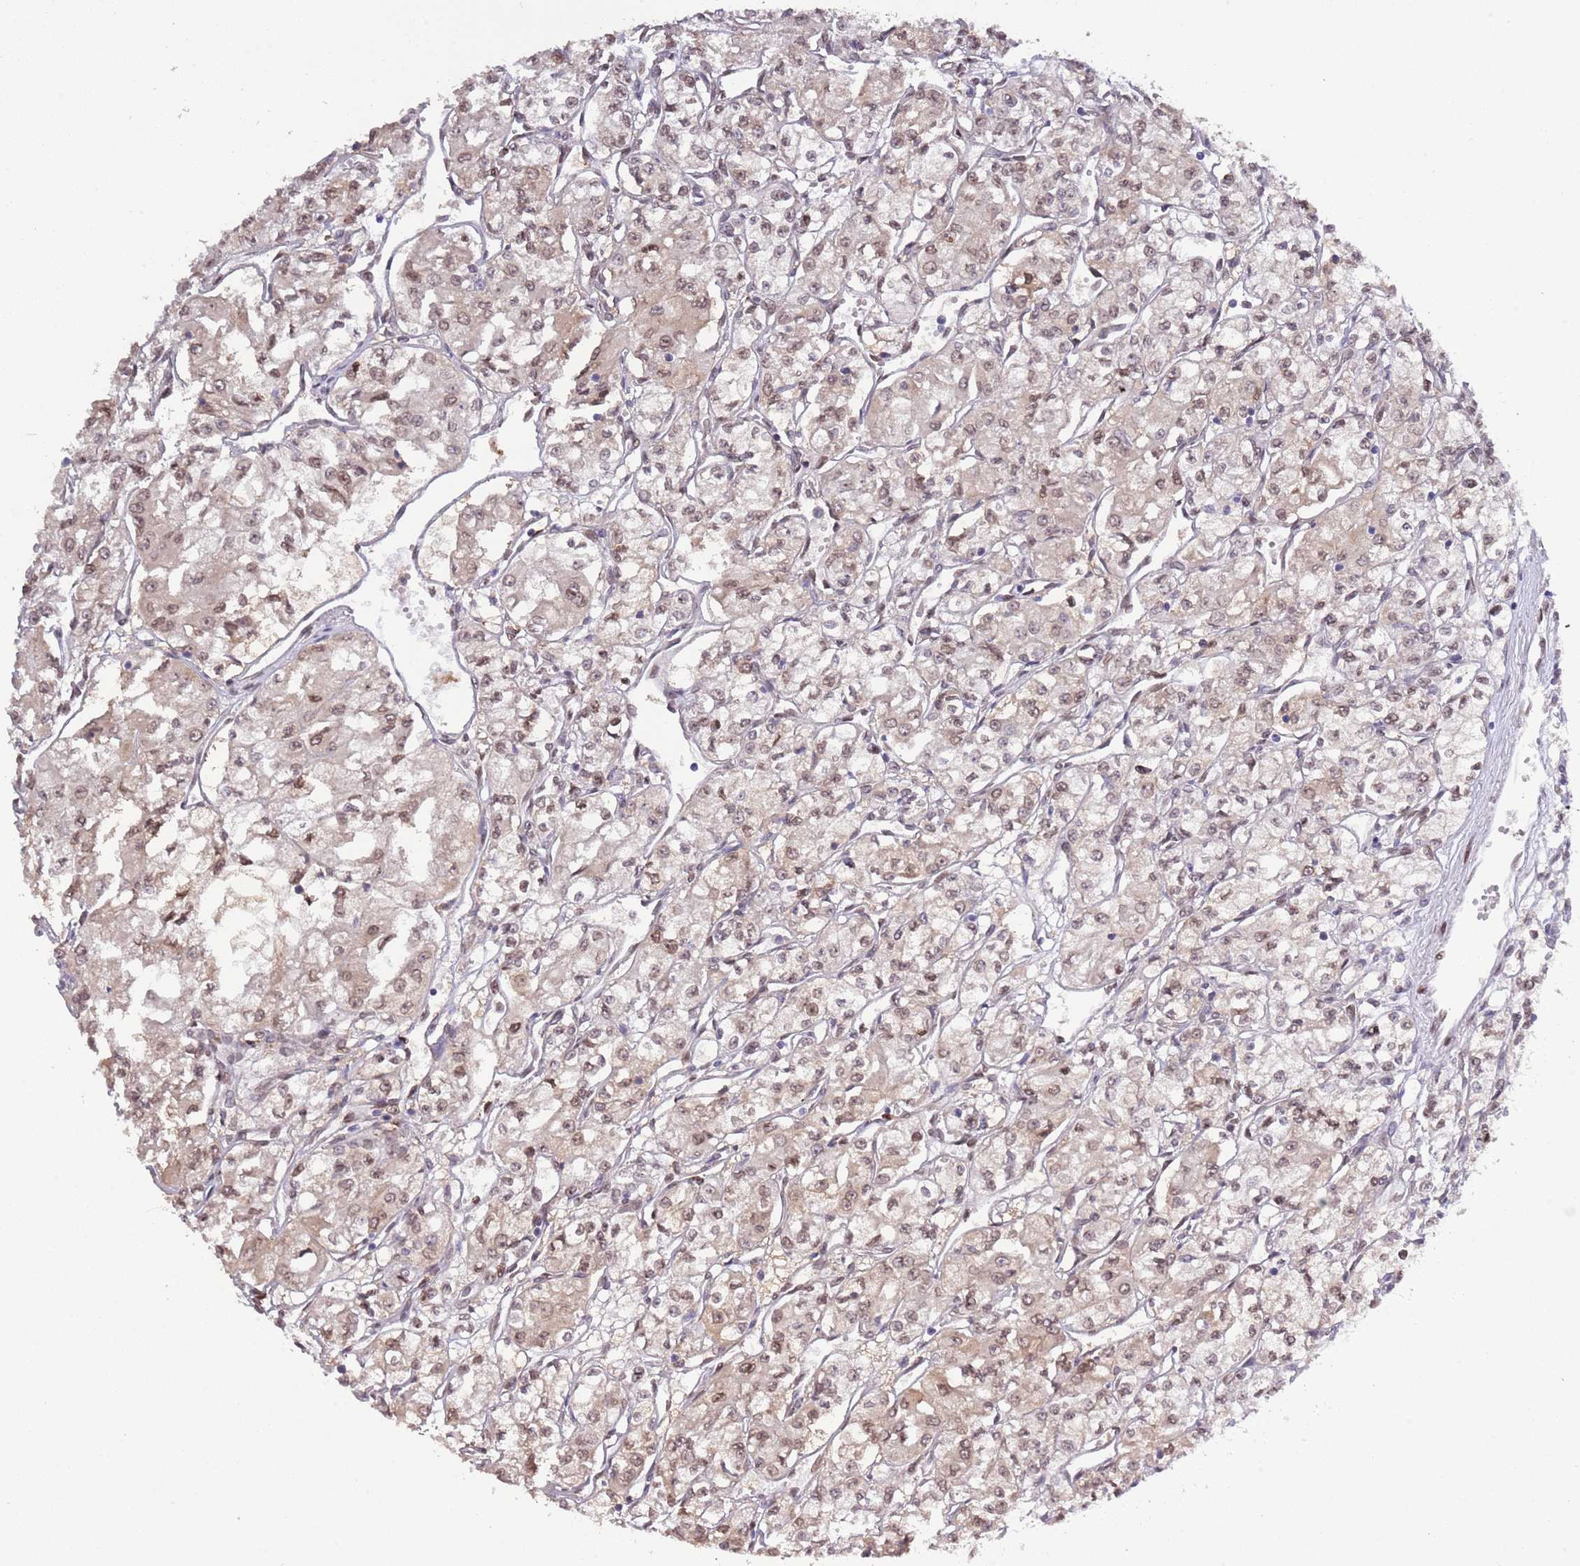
{"staining": {"intensity": "weak", "quantity": ">75%", "location": "nuclear"}, "tissue": "renal cancer", "cell_type": "Tumor cells", "image_type": "cancer", "snomed": [{"axis": "morphology", "description": "Adenocarcinoma, NOS"}, {"axis": "topography", "description": "Kidney"}], "caption": "Immunohistochemistry (DAB) staining of adenocarcinoma (renal) reveals weak nuclear protein positivity in approximately >75% of tumor cells.", "gene": "ZNF665", "patient": {"sex": "male", "age": 59}}